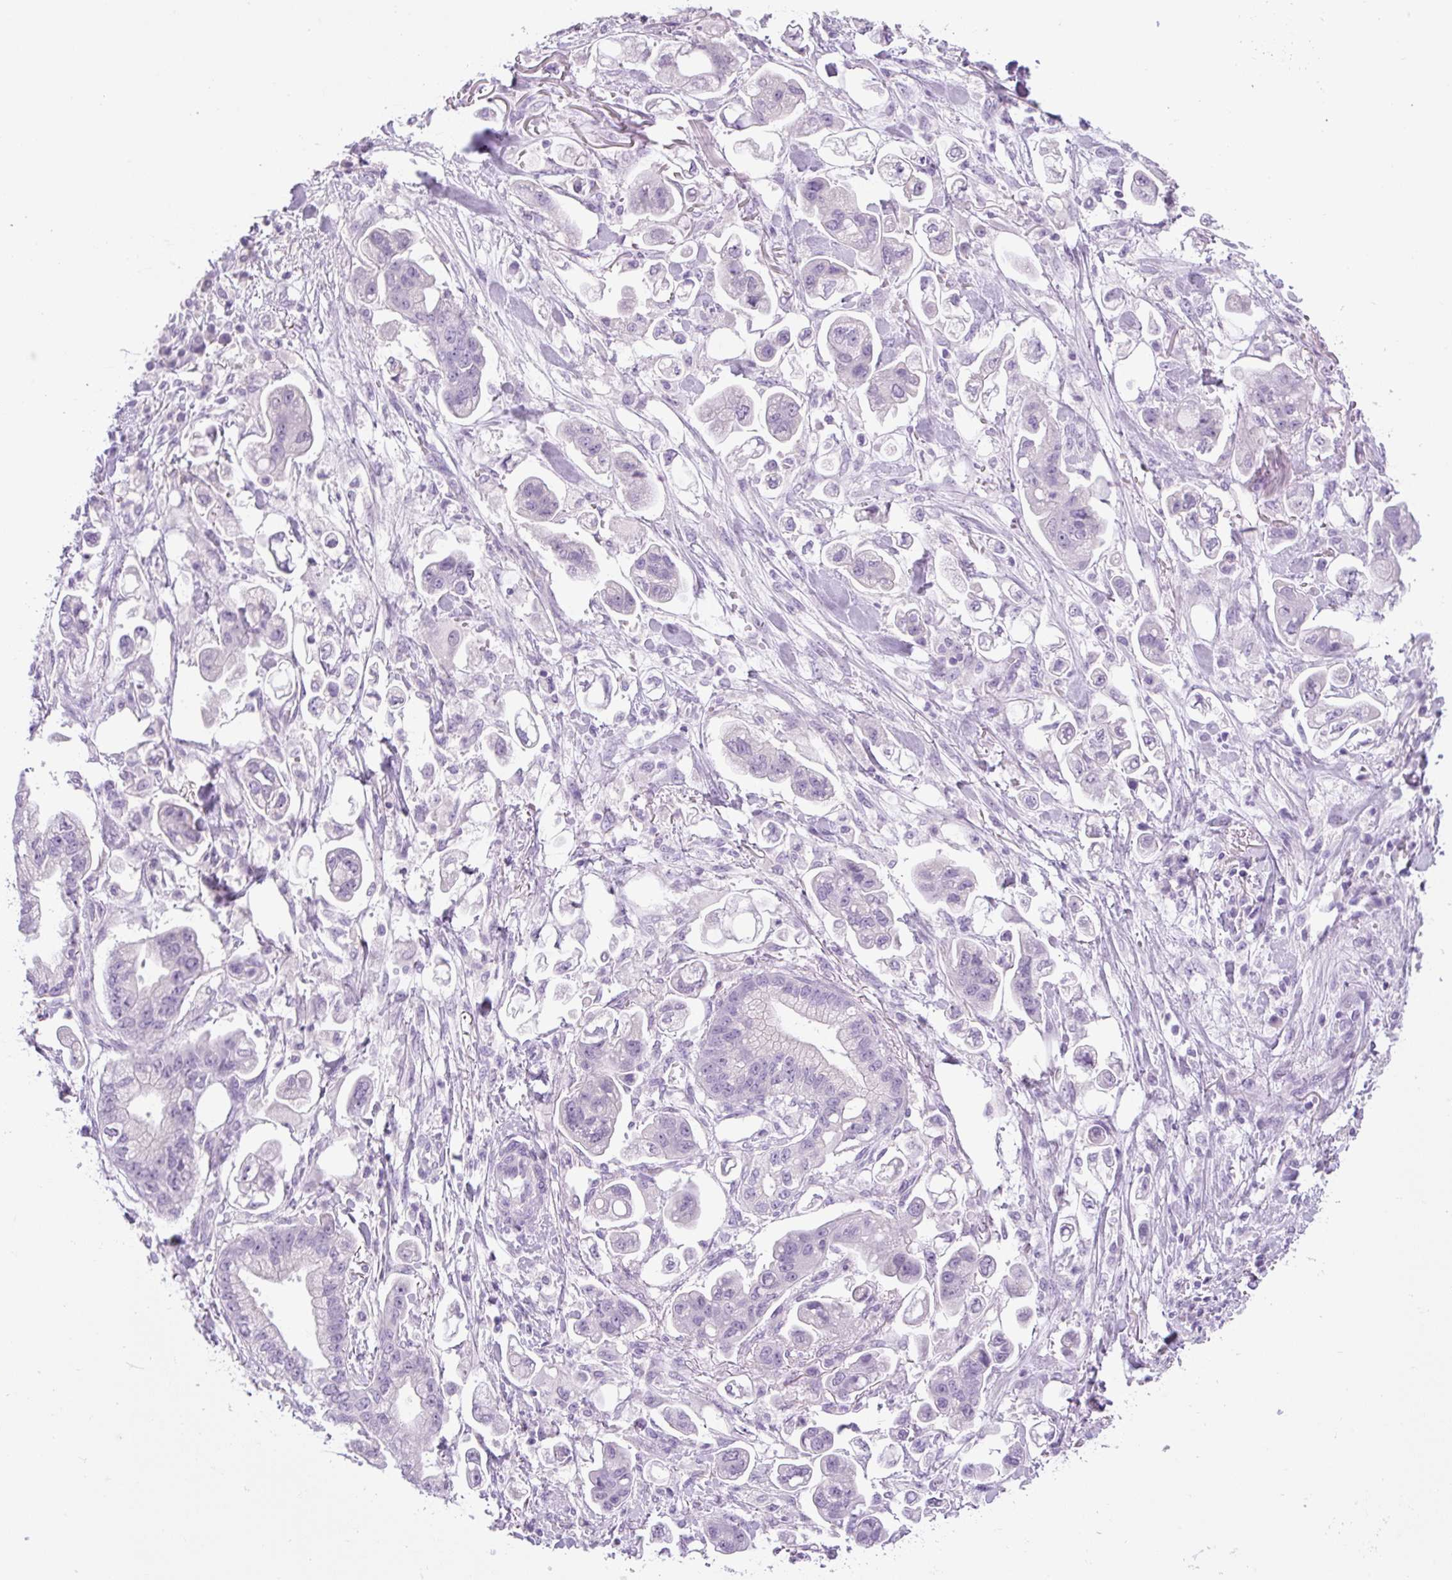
{"staining": {"intensity": "negative", "quantity": "none", "location": "none"}, "tissue": "stomach cancer", "cell_type": "Tumor cells", "image_type": "cancer", "snomed": [{"axis": "morphology", "description": "Adenocarcinoma, NOS"}, {"axis": "topography", "description": "Stomach"}], "caption": "Photomicrograph shows no protein positivity in tumor cells of stomach cancer tissue. Nuclei are stained in blue.", "gene": "UBL3", "patient": {"sex": "male", "age": 62}}